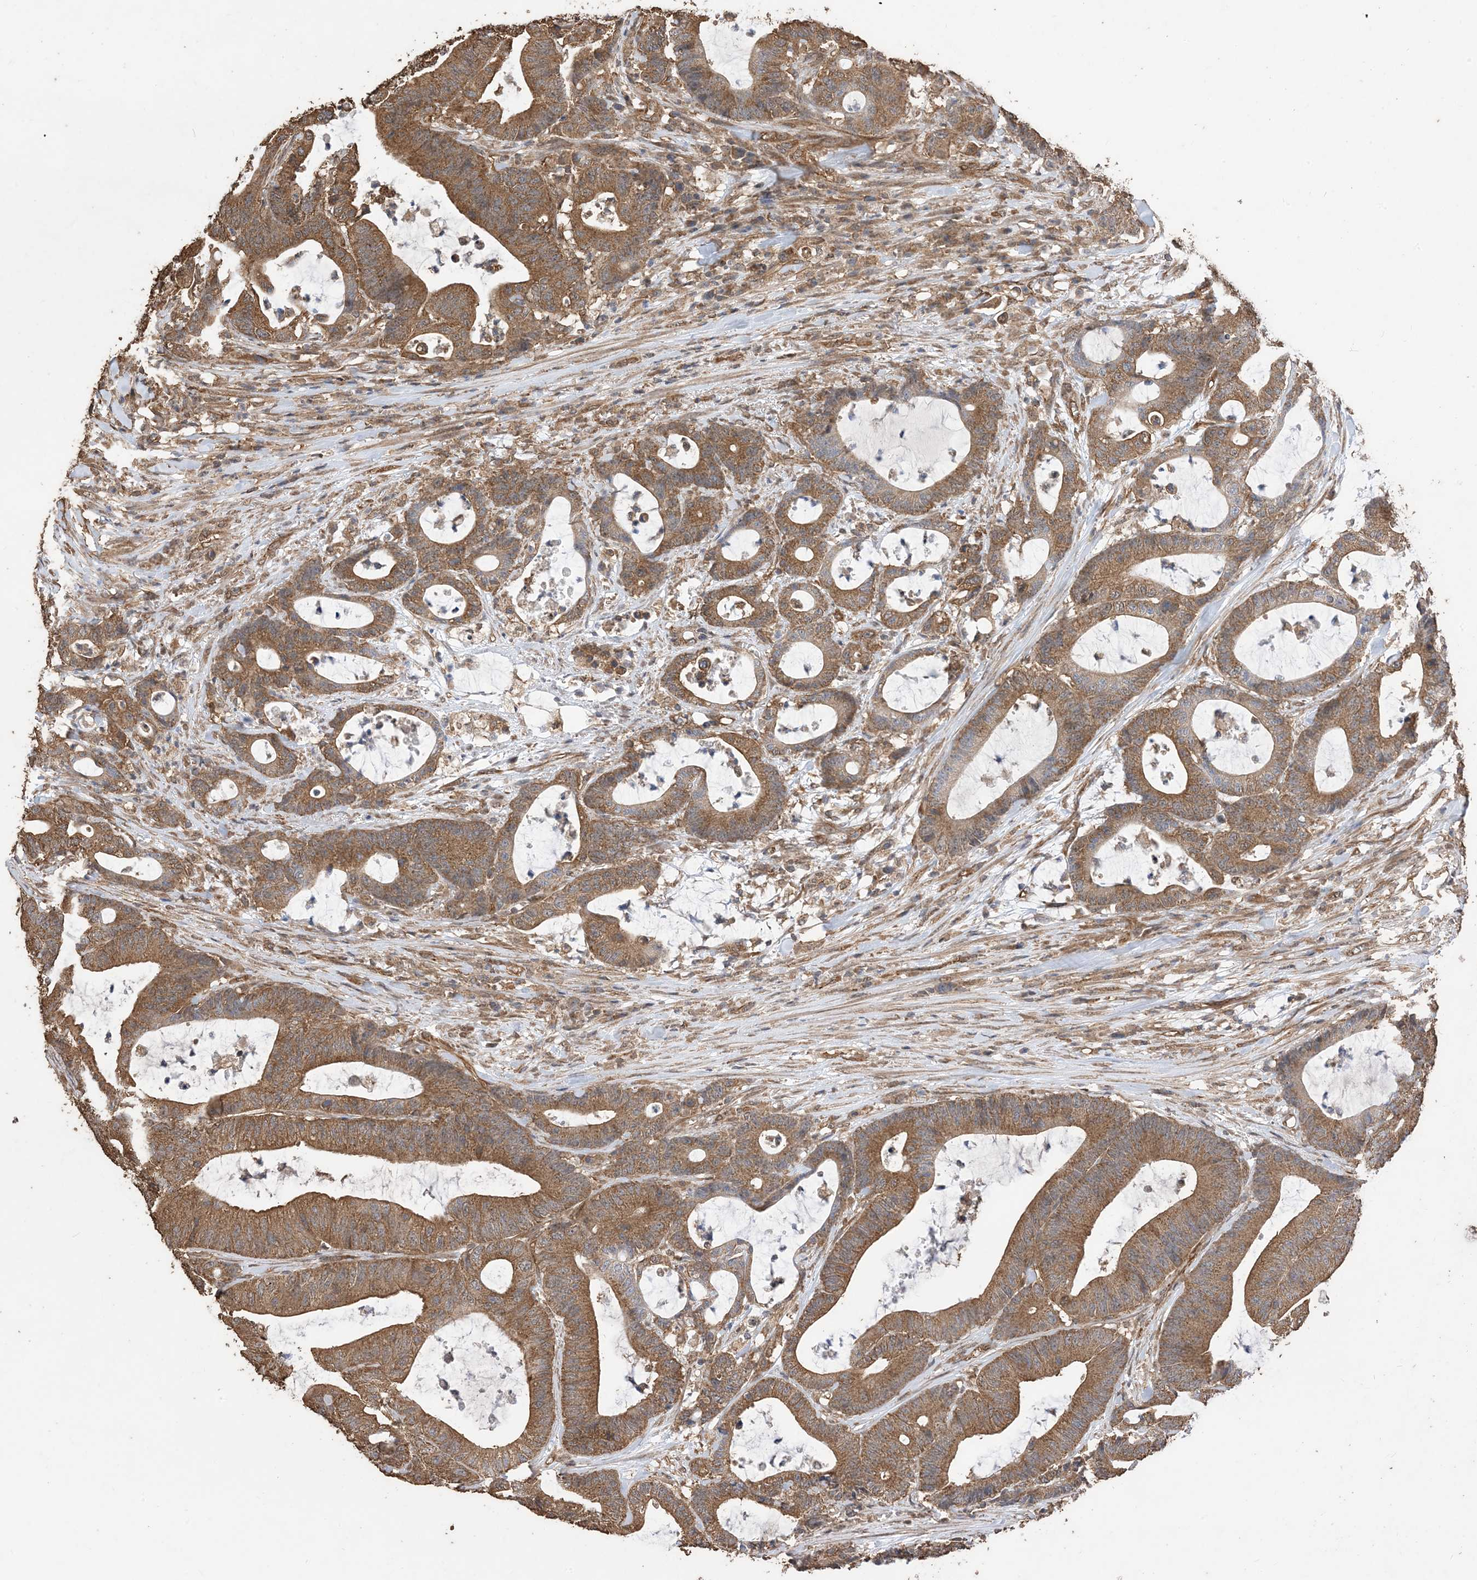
{"staining": {"intensity": "moderate", "quantity": ">75%", "location": "cytoplasmic/membranous"}, "tissue": "colorectal cancer", "cell_type": "Tumor cells", "image_type": "cancer", "snomed": [{"axis": "morphology", "description": "Adenocarcinoma, NOS"}, {"axis": "topography", "description": "Colon"}], "caption": "Tumor cells exhibit moderate cytoplasmic/membranous staining in approximately >75% of cells in colorectal cancer.", "gene": "ZKSCAN5", "patient": {"sex": "female", "age": 84}}